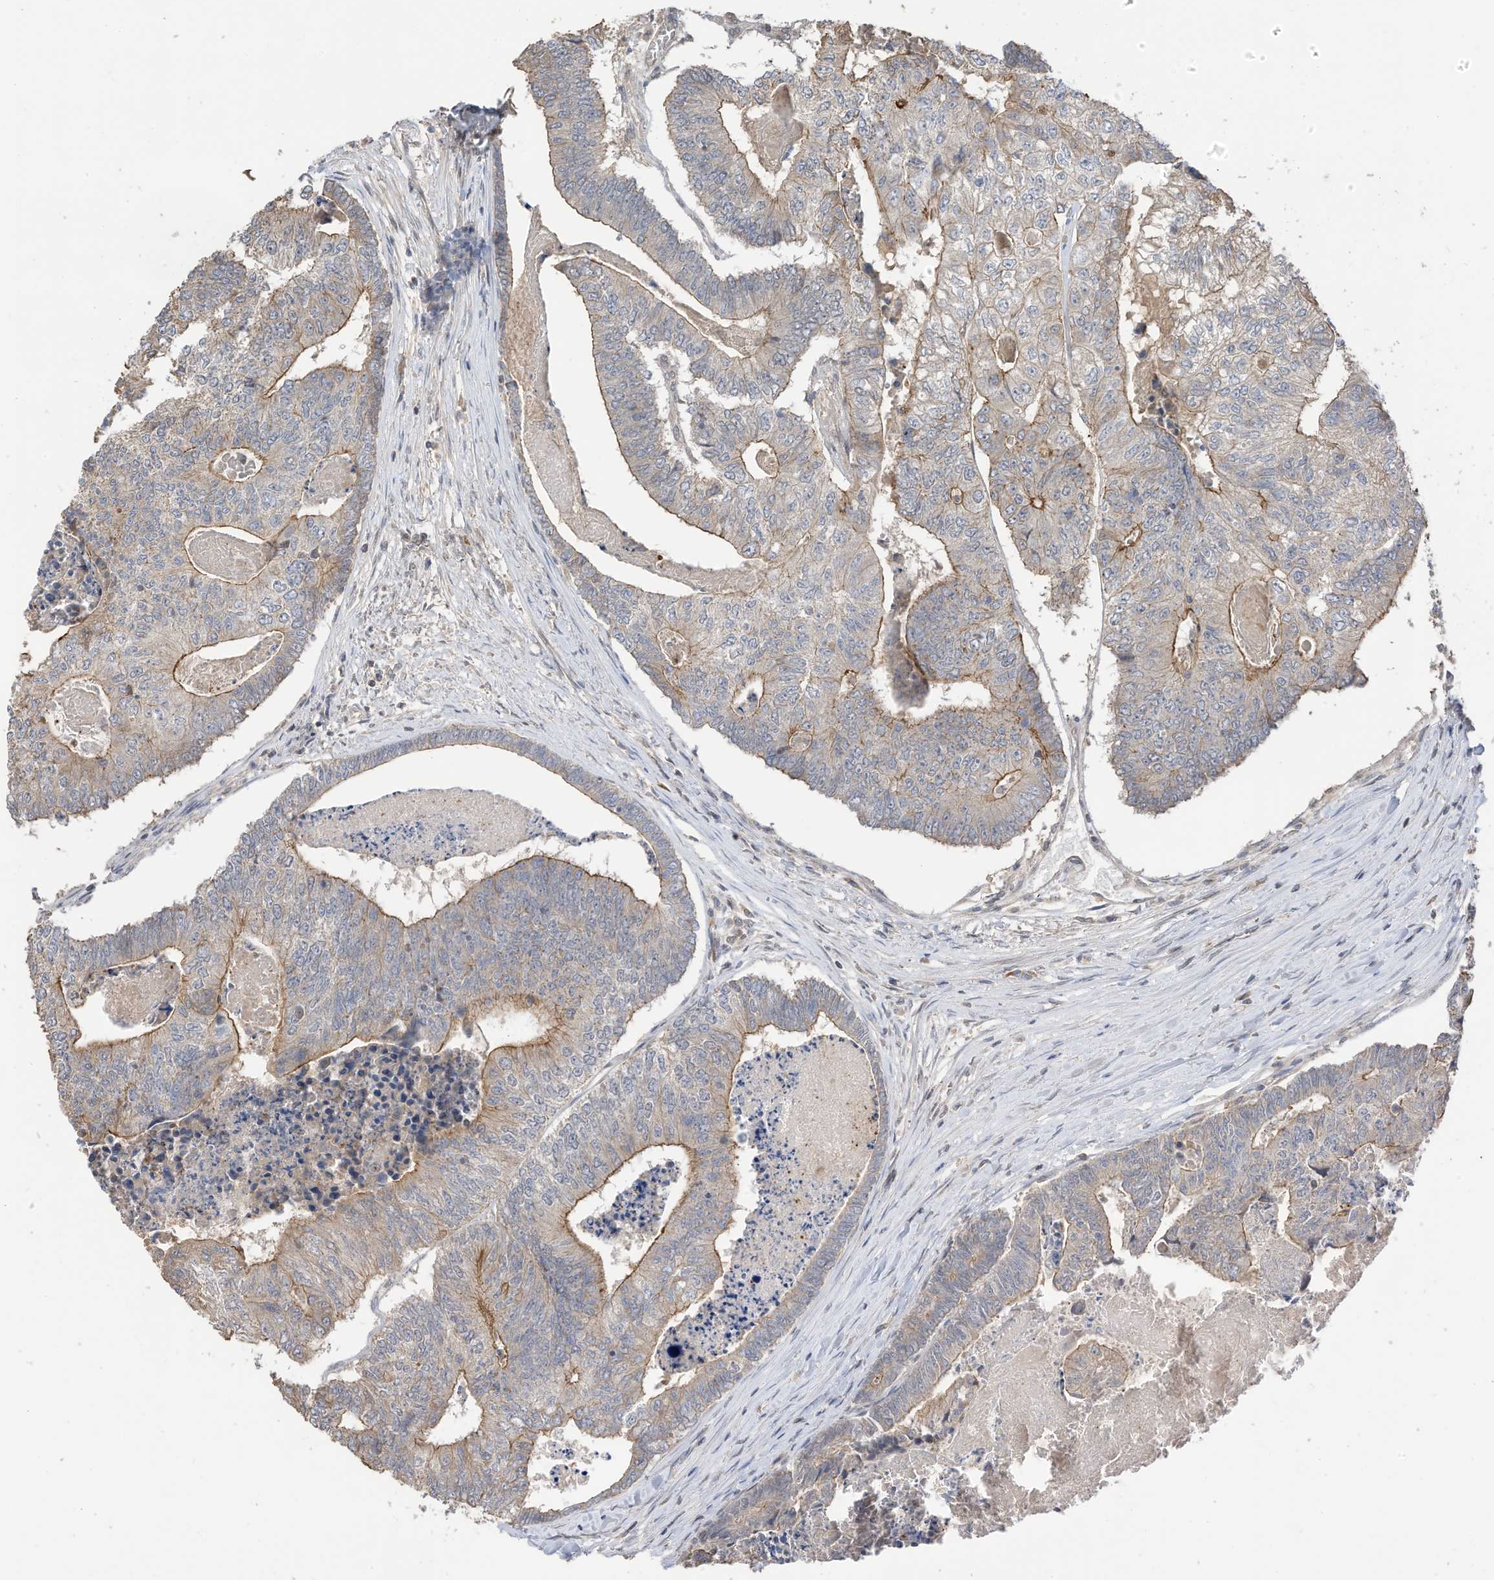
{"staining": {"intensity": "moderate", "quantity": "25%-75%", "location": "cytoplasmic/membranous"}, "tissue": "colorectal cancer", "cell_type": "Tumor cells", "image_type": "cancer", "snomed": [{"axis": "morphology", "description": "Adenocarcinoma, NOS"}, {"axis": "topography", "description": "Colon"}], "caption": "Immunohistochemical staining of colorectal cancer reveals medium levels of moderate cytoplasmic/membranous staining in about 25%-75% of tumor cells.", "gene": "REC8", "patient": {"sex": "female", "age": 67}}